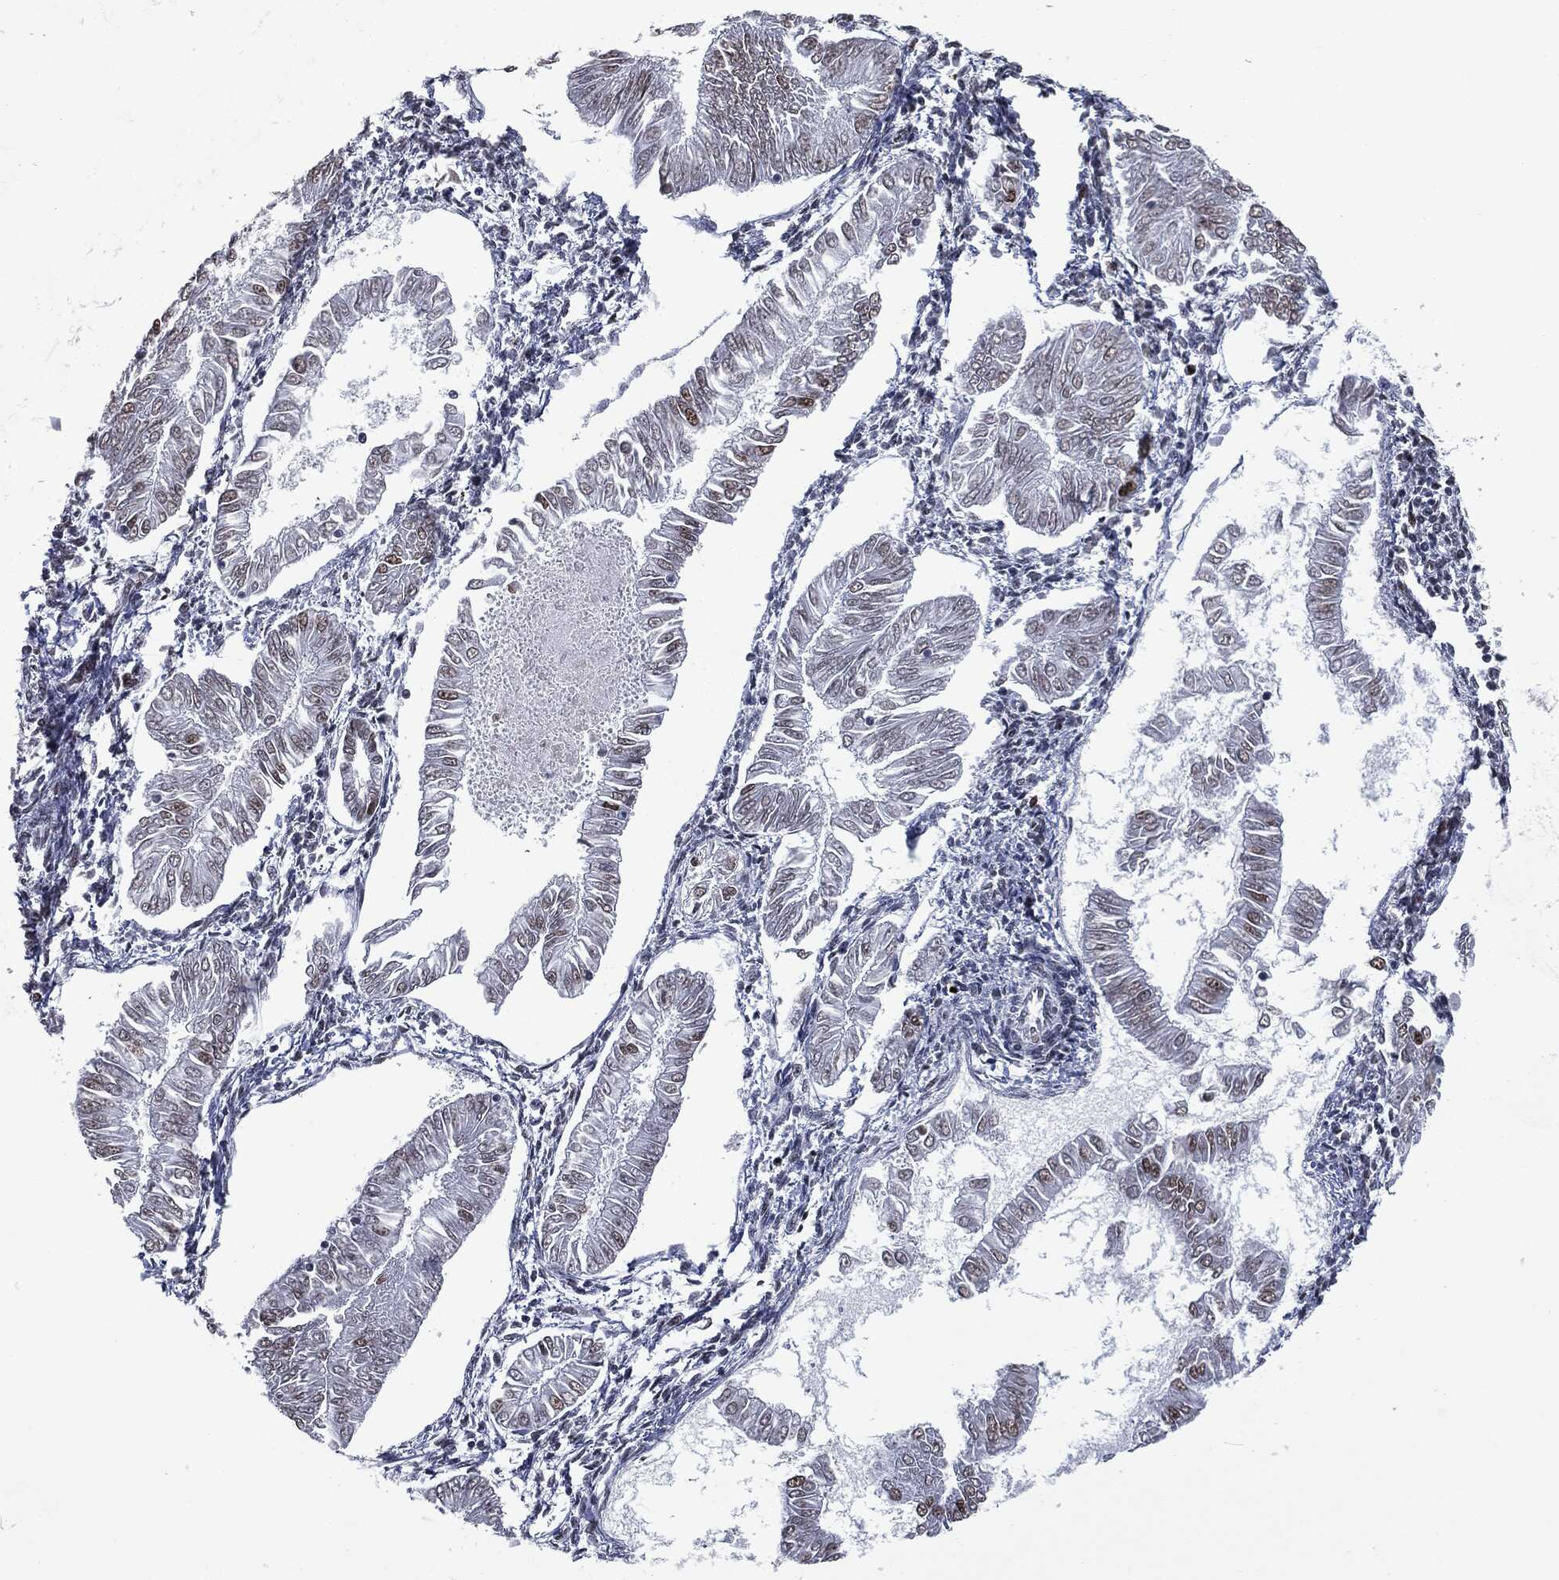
{"staining": {"intensity": "moderate", "quantity": "<25%", "location": "nuclear"}, "tissue": "endometrial cancer", "cell_type": "Tumor cells", "image_type": "cancer", "snomed": [{"axis": "morphology", "description": "Adenocarcinoma, NOS"}, {"axis": "topography", "description": "Endometrium"}], "caption": "Immunohistochemistry (IHC) image of neoplastic tissue: endometrial adenocarcinoma stained using IHC exhibits low levels of moderate protein expression localized specifically in the nuclear of tumor cells, appearing as a nuclear brown color.", "gene": "MSH2", "patient": {"sex": "female", "age": 53}}